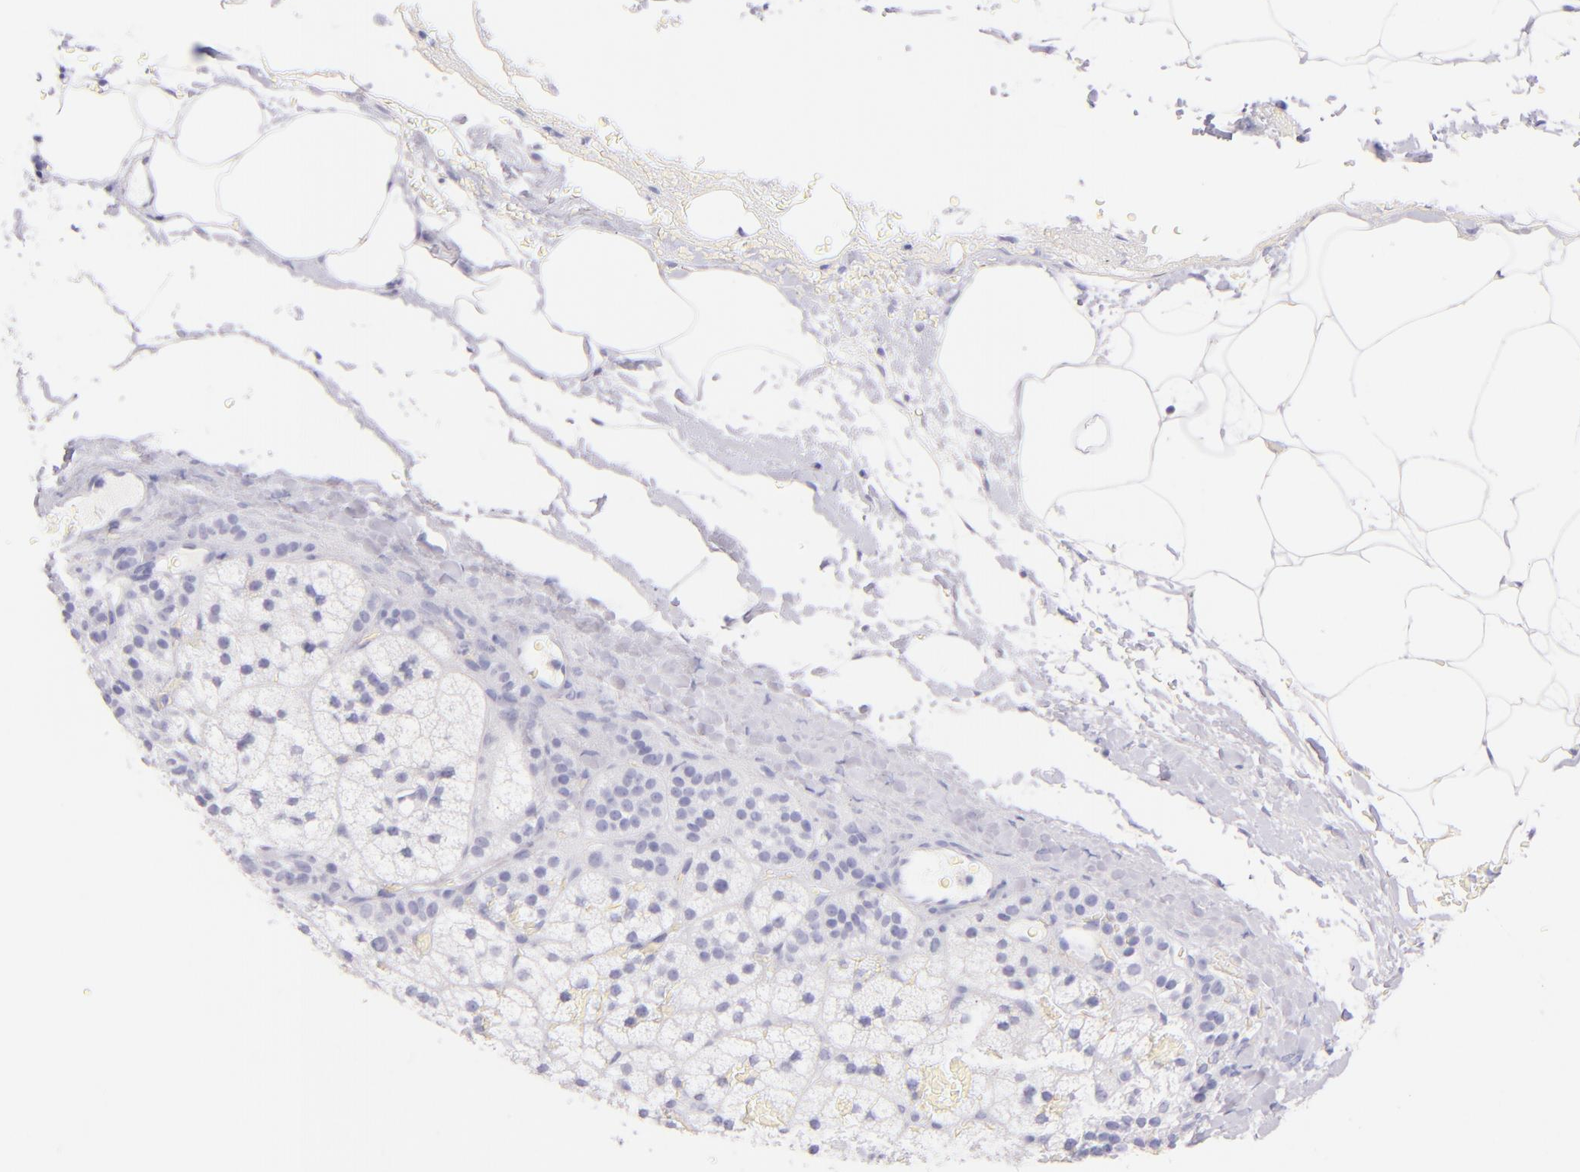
{"staining": {"intensity": "negative", "quantity": "none", "location": "none"}, "tissue": "adrenal gland", "cell_type": "Glandular cells", "image_type": "normal", "snomed": [{"axis": "morphology", "description": "Normal tissue, NOS"}, {"axis": "topography", "description": "Adrenal gland"}], "caption": "An immunohistochemistry micrograph of normal adrenal gland is shown. There is no staining in glandular cells of adrenal gland.", "gene": "SDC1", "patient": {"sex": "male", "age": 35}}